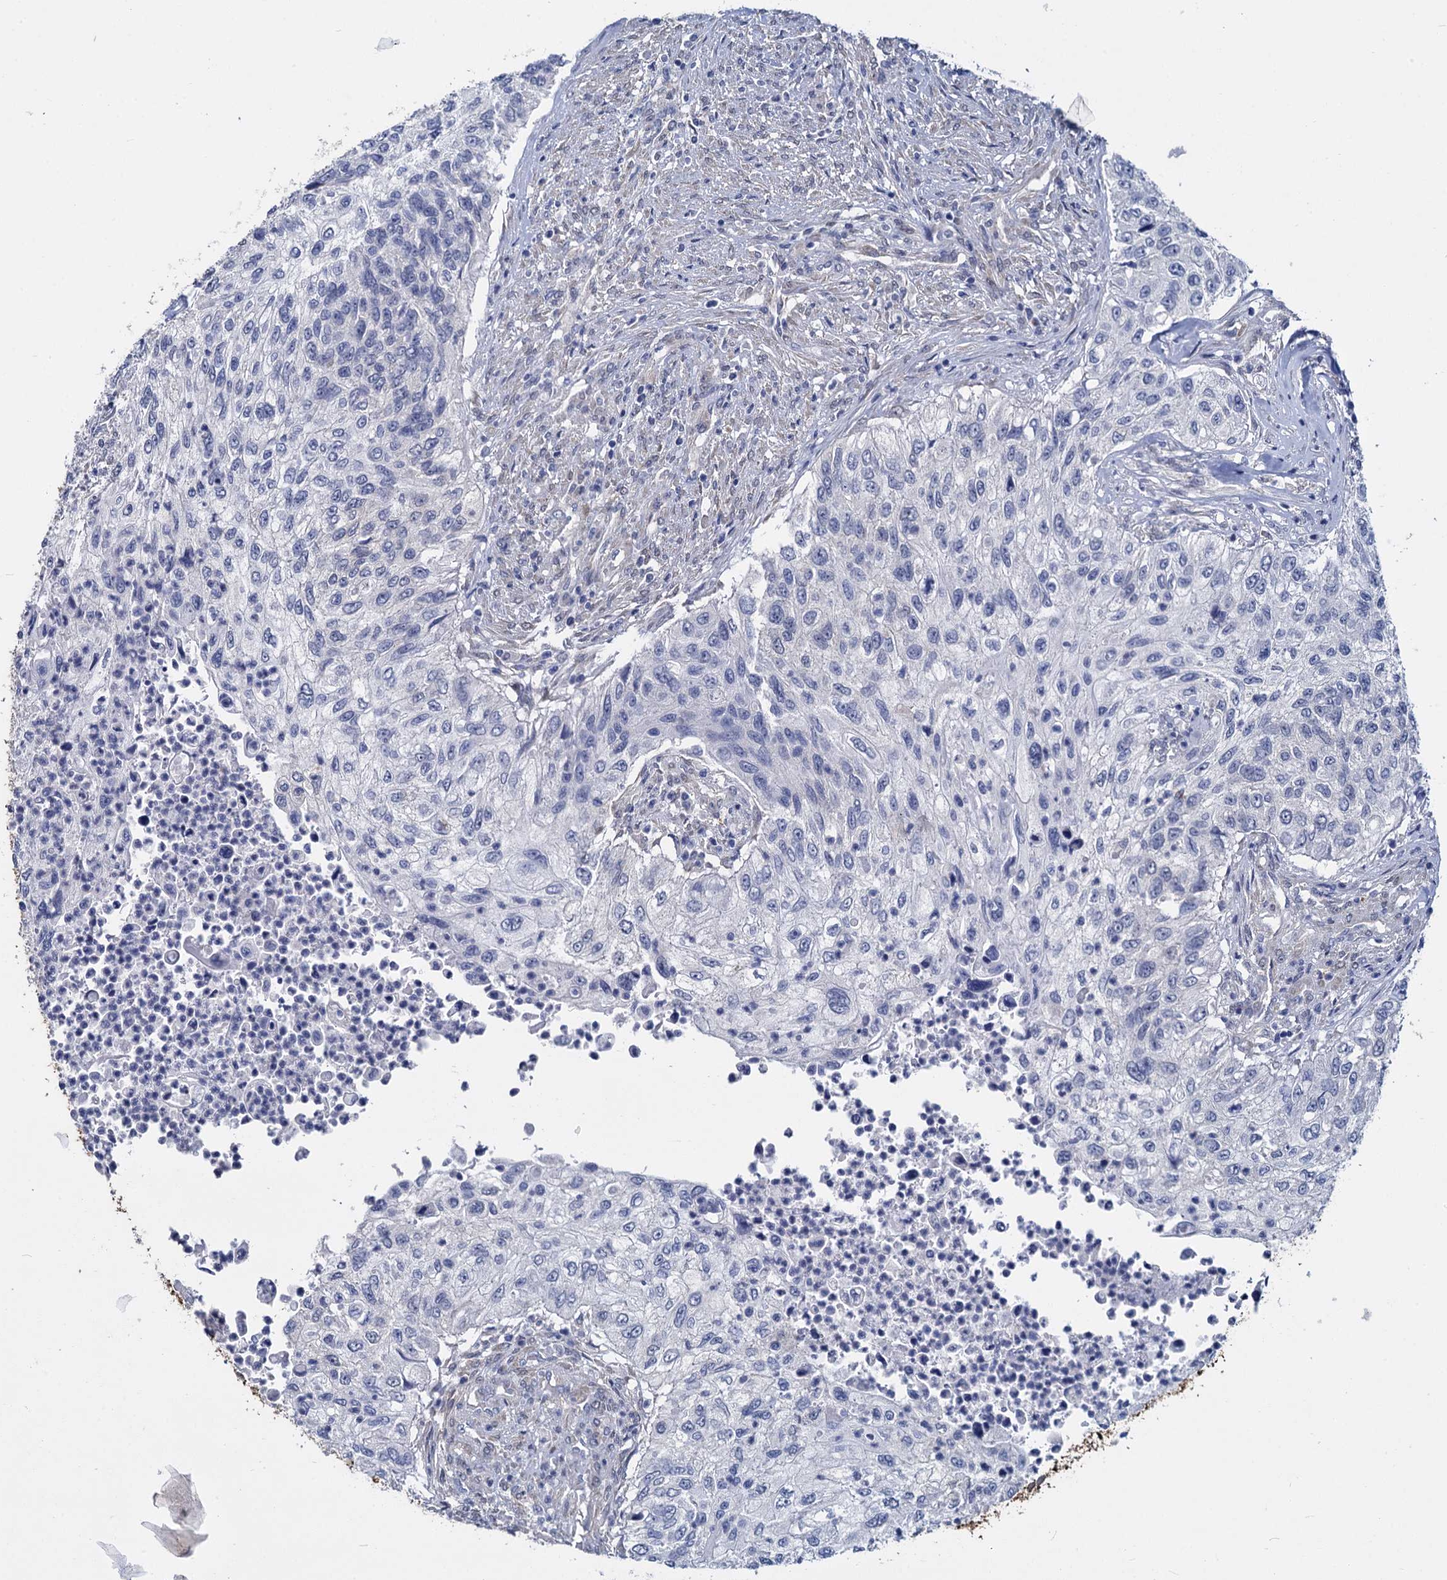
{"staining": {"intensity": "negative", "quantity": "none", "location": "none"}, "tissue": "urothelial cancer", "cell_type": "Tumor cells", "image_type": "cancer", "snomed": [{"axis": "morphology", "description": "Urothelial carcinoma, High grade"}, {"axis": "topography", "description": "Urinary bladder"}], "caption": "This image is of urothelial carcinoma (high-grade) stained with immunohistochemistry (IHC) to label a protein in brown with the nuclei are counter-stained blue. There is no positivity in tumor cells.", "gene": "GSTM3", "patient": {"sex": "female", "age": 60}}